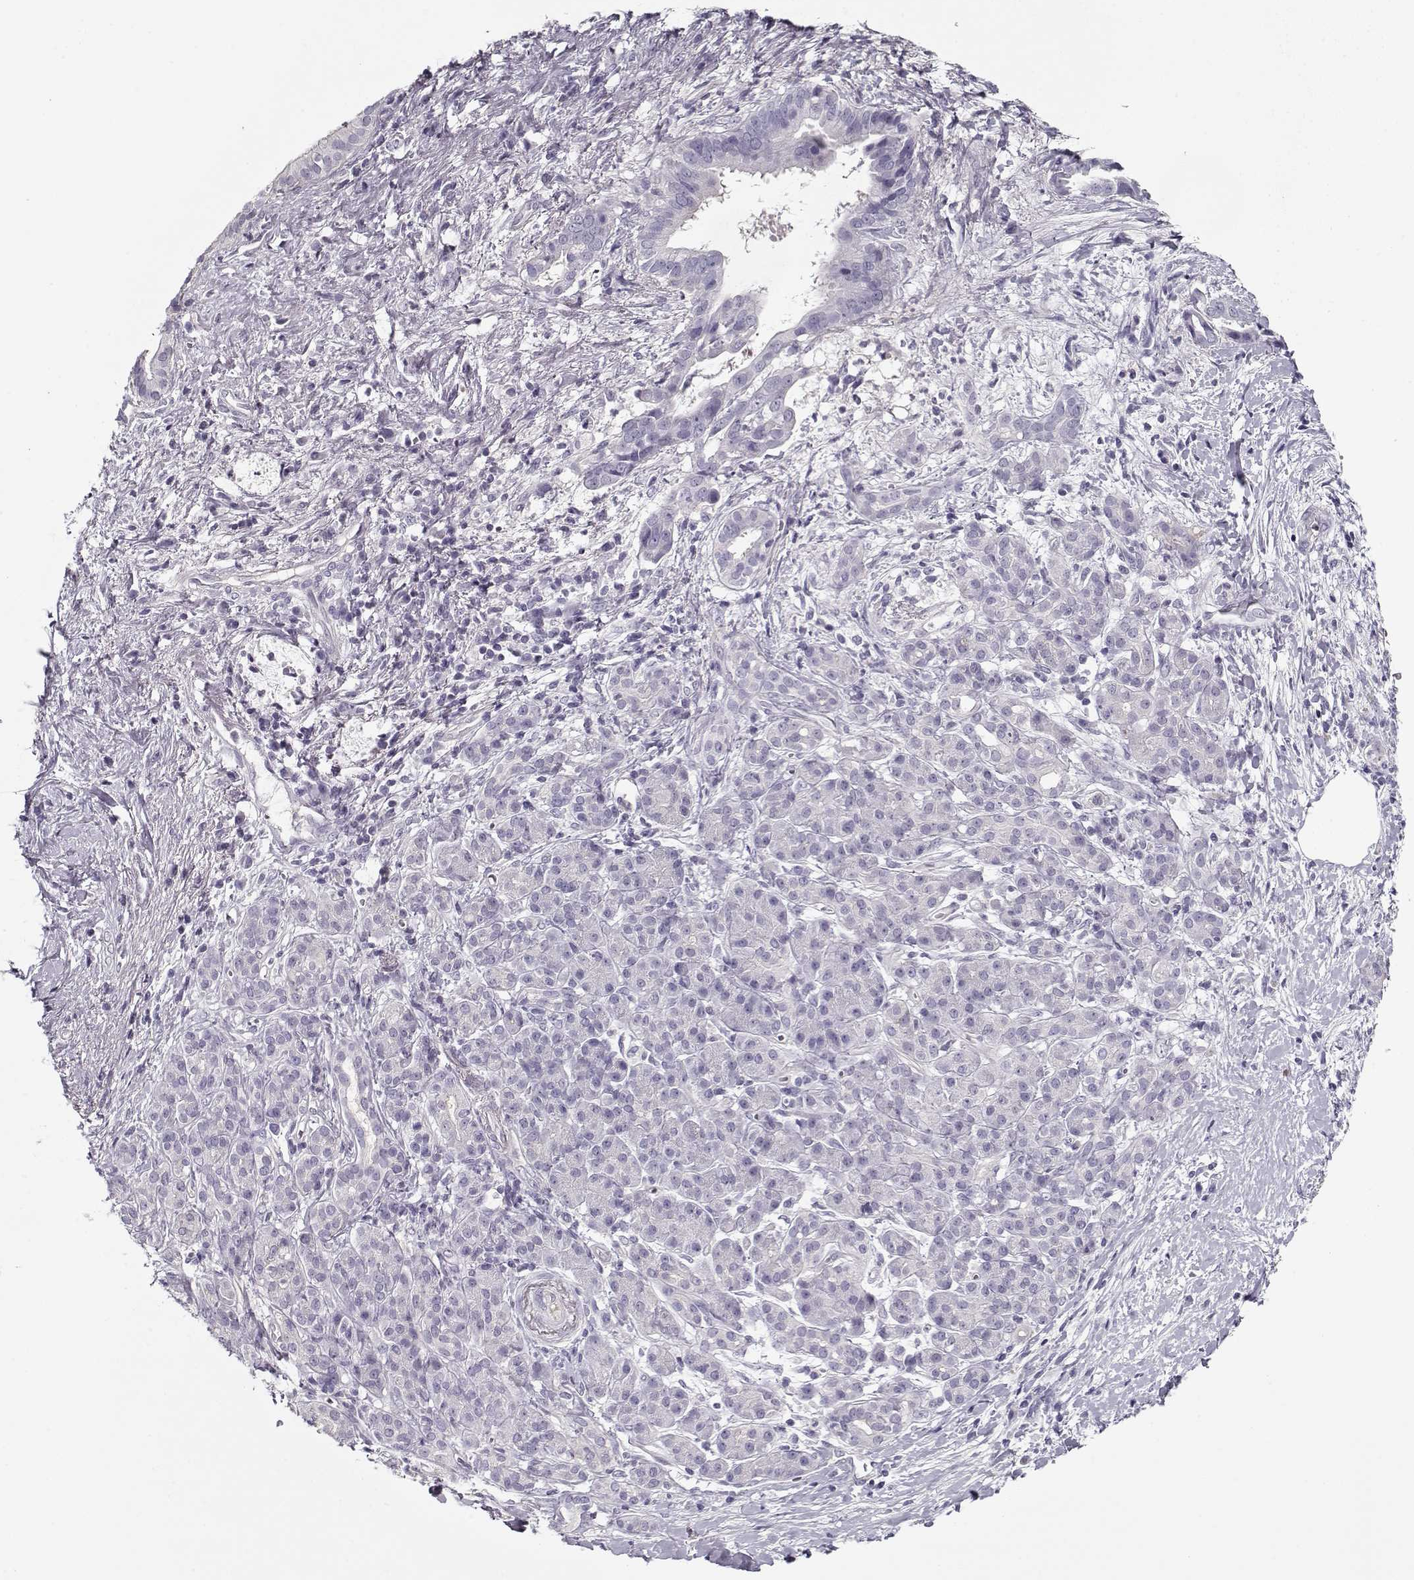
{"staining": {"intensity": "negative", "quantity": "none", "location": "none"}, "tissue": "pancreatic cancer", "cell_type": "Tumor cells", "image_type": "cancer", "snomed": [{"axis": "morphology", "description": "Adenocarcinoma, NOS"}, {"axis": "topography", "description": "Pancreas"}], "caption": "Micrograph shows no protein expression in tumor cells of pancreatic cancer tissue. (Stains: DAB (3,3'-diaminobenzidine) IHC with hematoxylin counter stain, Microscopy: brightfield microscopy at high magnification).", "gene": "CCDC136", "patient": {"sex": "male", "age": 61}}